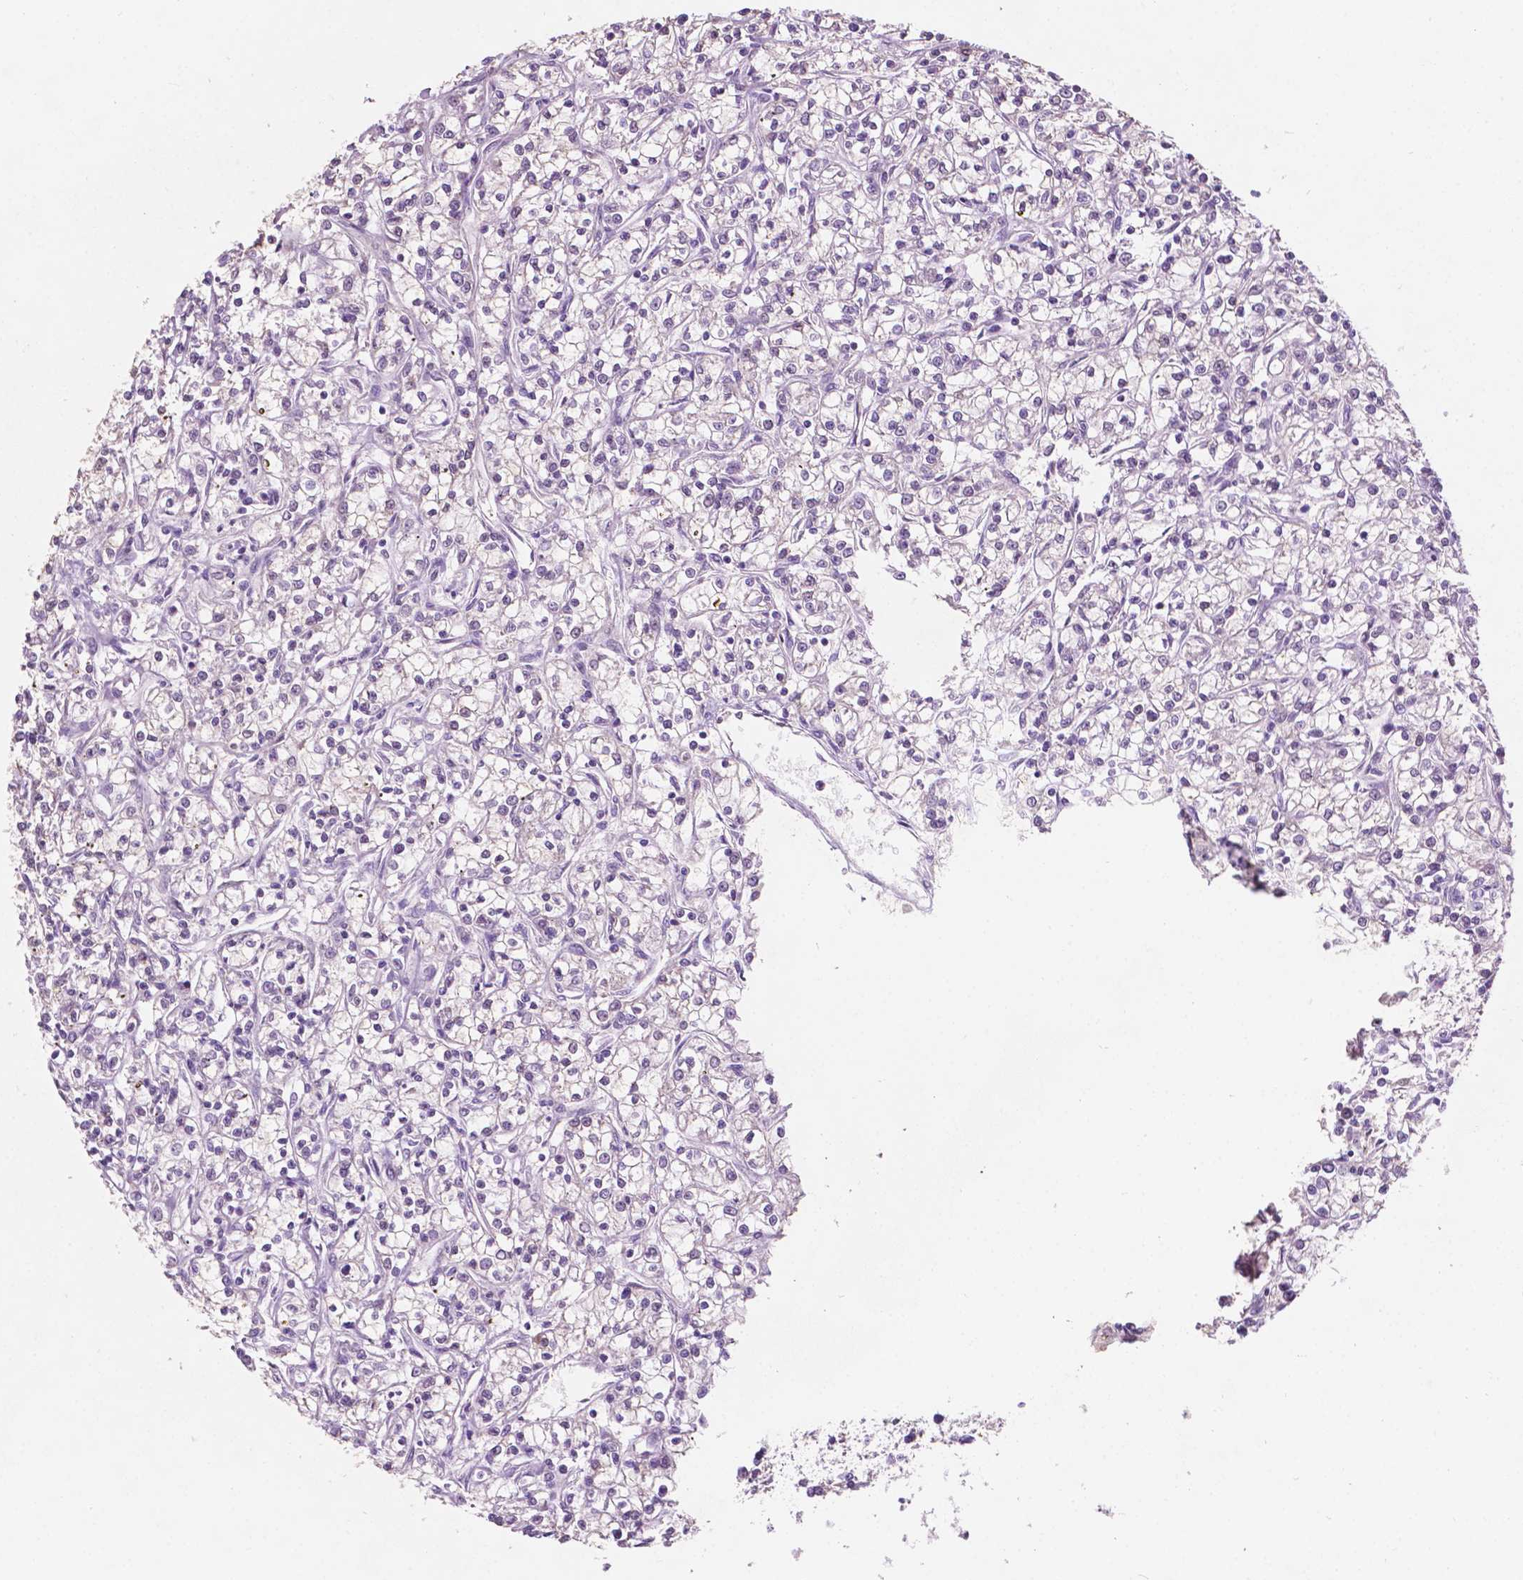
{"staining": {"intensity": "negative", "quantity": "none", "location": "none"}, "tissue": "renal cancer", "cell_type": "Tumor cells", "image_type": "cancer", "snomed": [{"axis": "morphology", "description": "Adenocarcinoma, NOS"}, {"axis": "topography", "description": "Kidney"}], "caption": "Human adenocarcinoma (renal) stained for a protein using IHC displays no positivity in tumor cells.", "gene": "TM6SF2", "patient": {"sex": "female", "age": 59}}